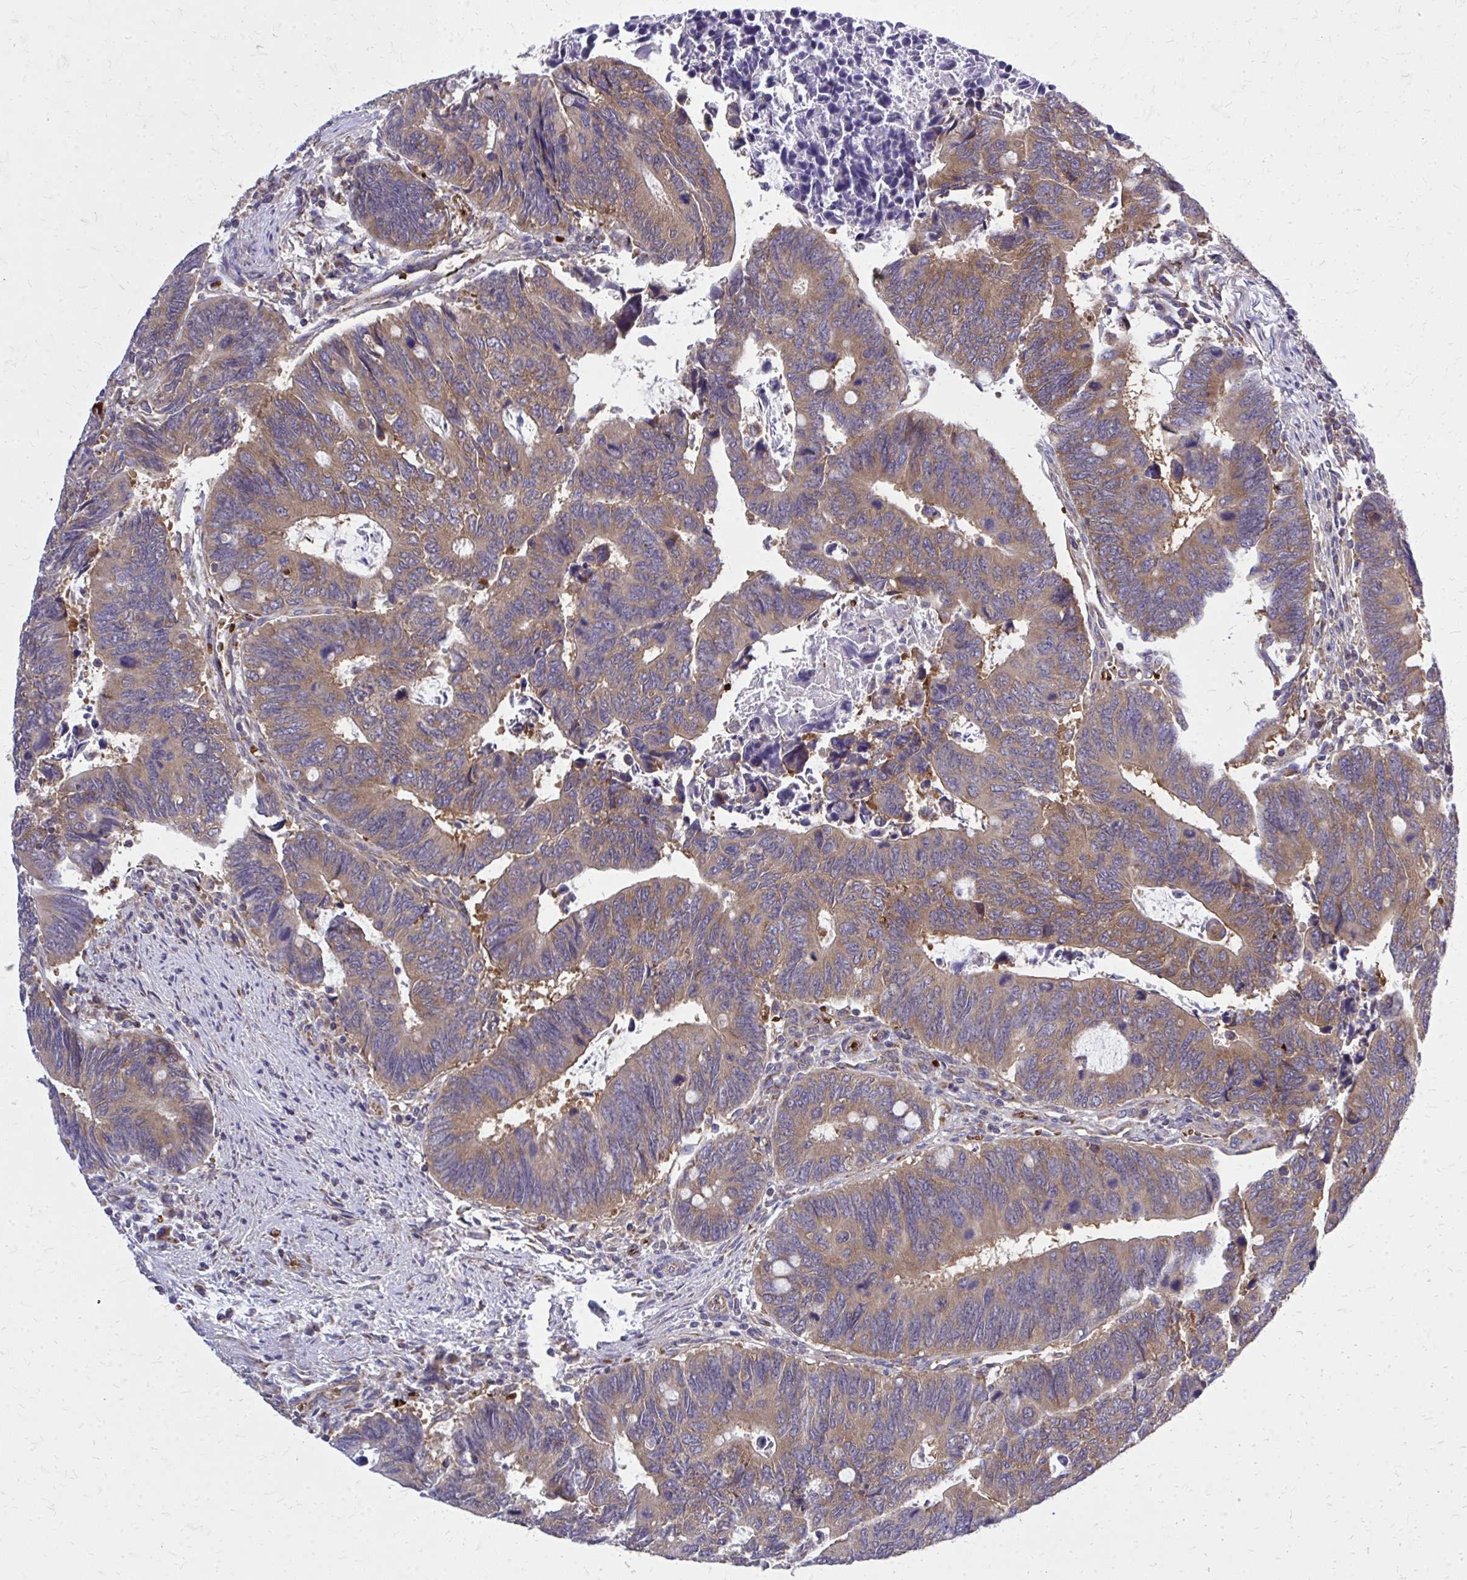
{"staining": {"intensity": "moderate", "quantity": ">75%", "location": "cytoplasmic/membranous"}, "tissue": "colorectal cancer", "cell_type": "Tumor cells", "image_type": "cancer", "snomed": [{"axis": "morphology", "description": "Adenocarcinoma, NOS"}, {"axis": "topography", "description": "Colon"}], "caption": "Protein analysis of colorectal adenocarcinoma tissue exhibits moderate cytoplasmic/membranous positivity in about >75% of tumor cells.", "gene": "PDK4", "patient": {"sex": "male", "age": 87}}